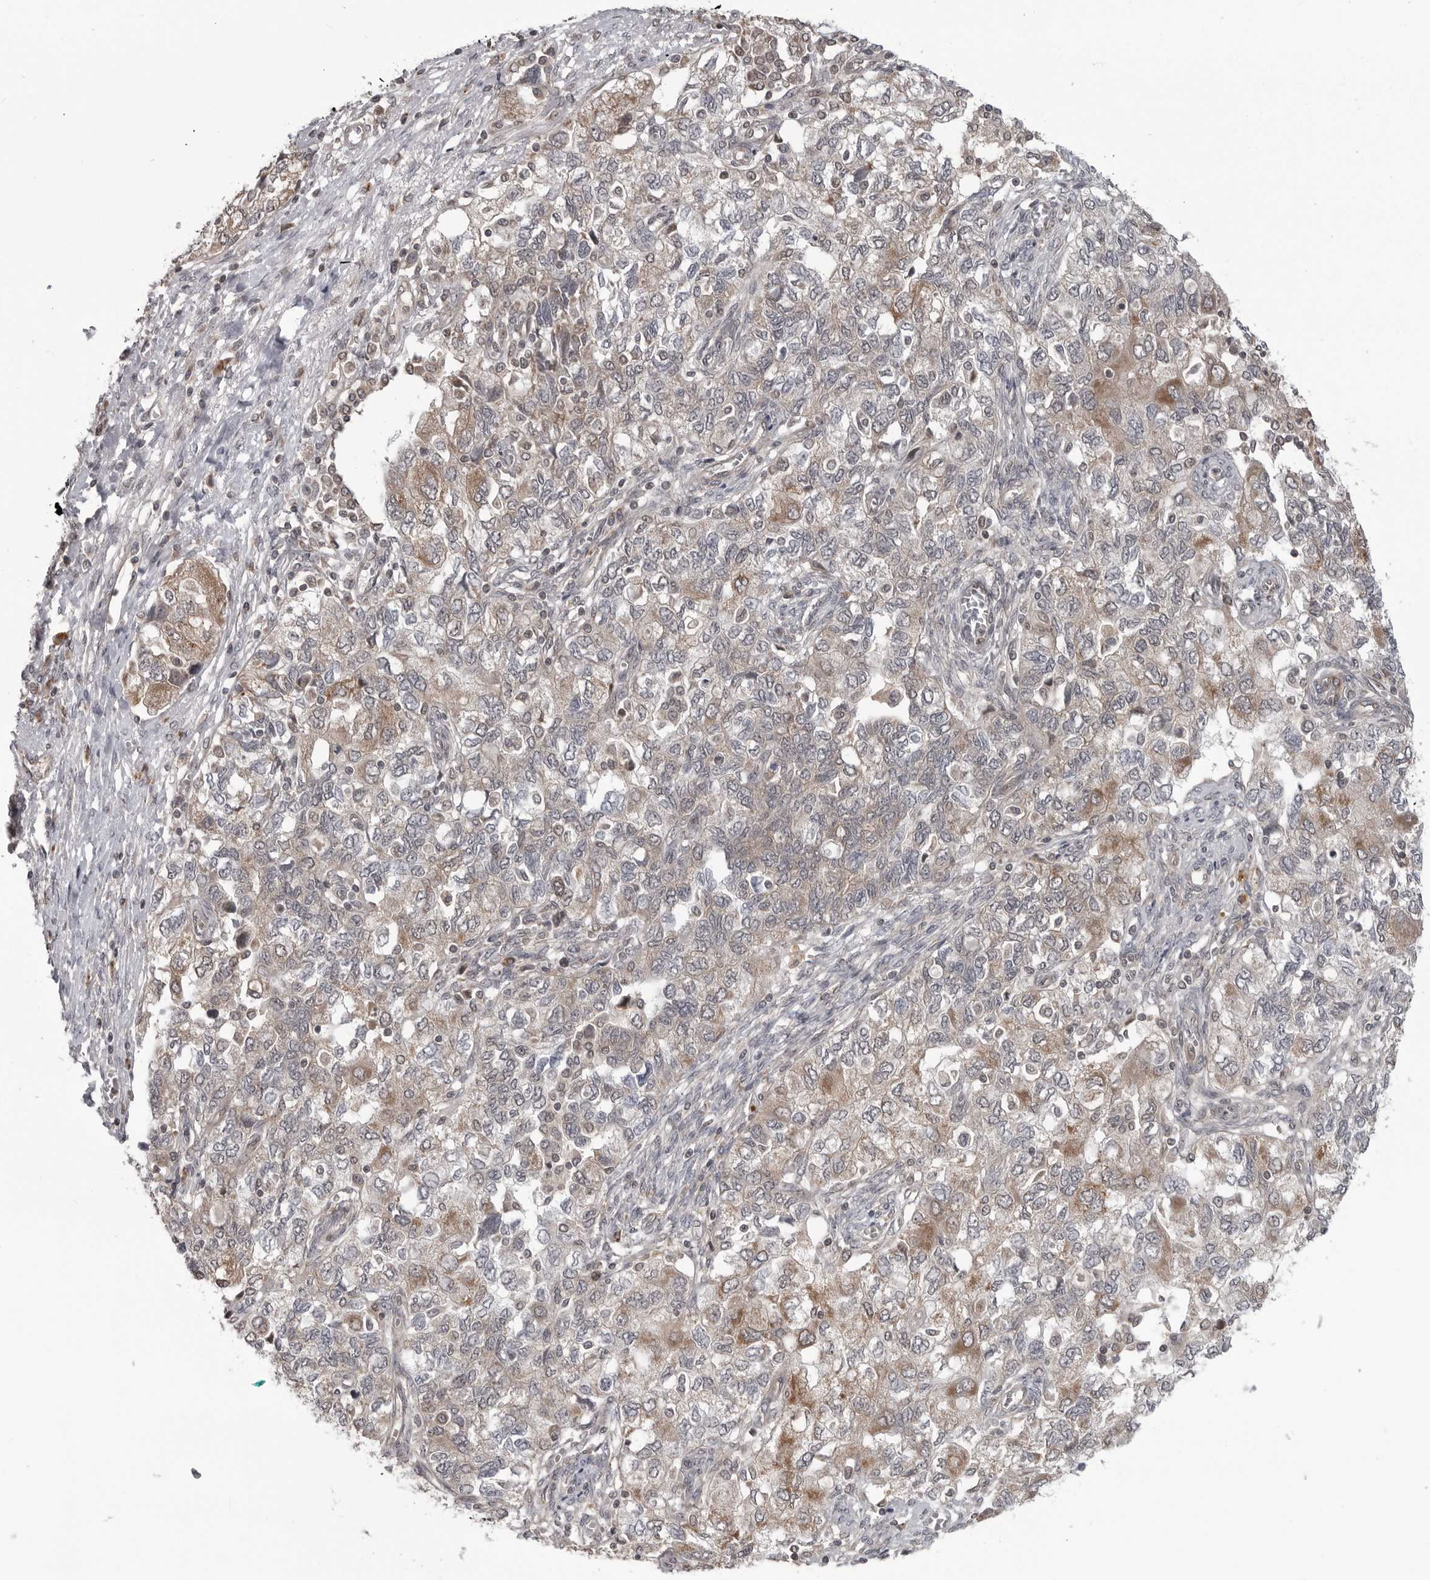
{"staining": {"intensity": "moderate", "quantity": "25%-75%", "location": "cytoplasmic/membranous"}, "tissue": "ovarian cancer", "cell_type": "Tumor cells", "image_type": "cancer", "snomed": [{"axis": "morphology", "description": "Carcinoma, NOS"}, {"axis": "morphology", "description": "Cystadenocarcinoma, serous, NOS"}, {"axis": "topography", "description": "Ovary"}], "caption": "Protein staining exhibits moderate cytoplasmic/membranous staining in approximately 25%-75% of tumor cells in ovarian carcinoma.", "gene": "FAAP100", "patient": {"sex": "female", "age": 69}}